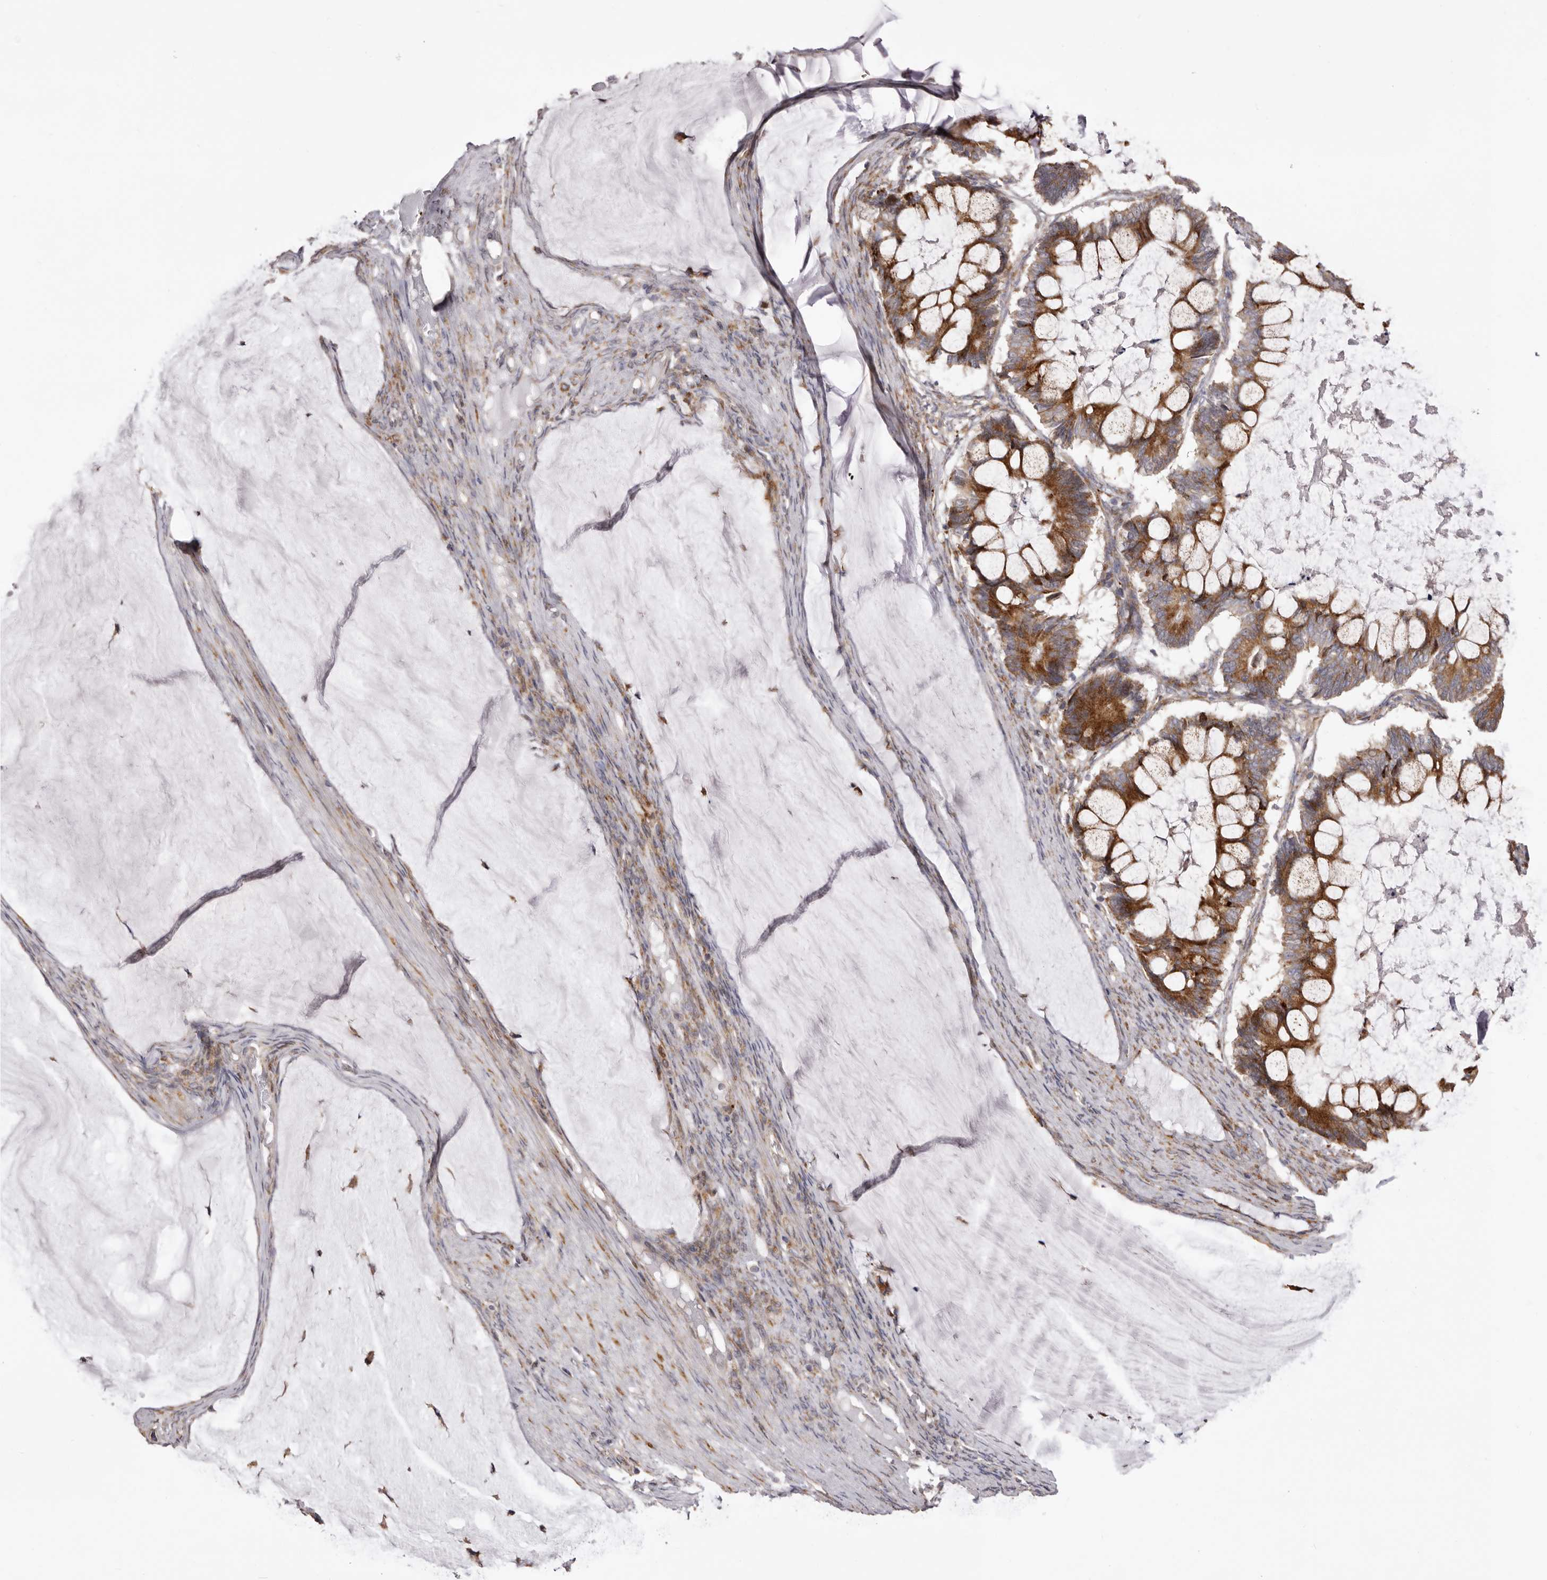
{"staining": {"intensity": "strong", "quantity": ">75%", "location": "cytoplasmic/membranous"}, "tissue": "ovarian cancer", "cell_type": "Tumor cells", "image_type": "cancer", "snomed": [{"axis": "morphology", "description": "Cystadenocarcinoma, mucinous, NOS"}, {"axis": "topography", "description": "Ovary"}], "caption": "A brown stain highlights strong cytoplasmic/membranous staining of a protein in human ovarian cancer tumor cells.", "gene": "PIGX", "patient": {"sex": "female", "age": 61}}